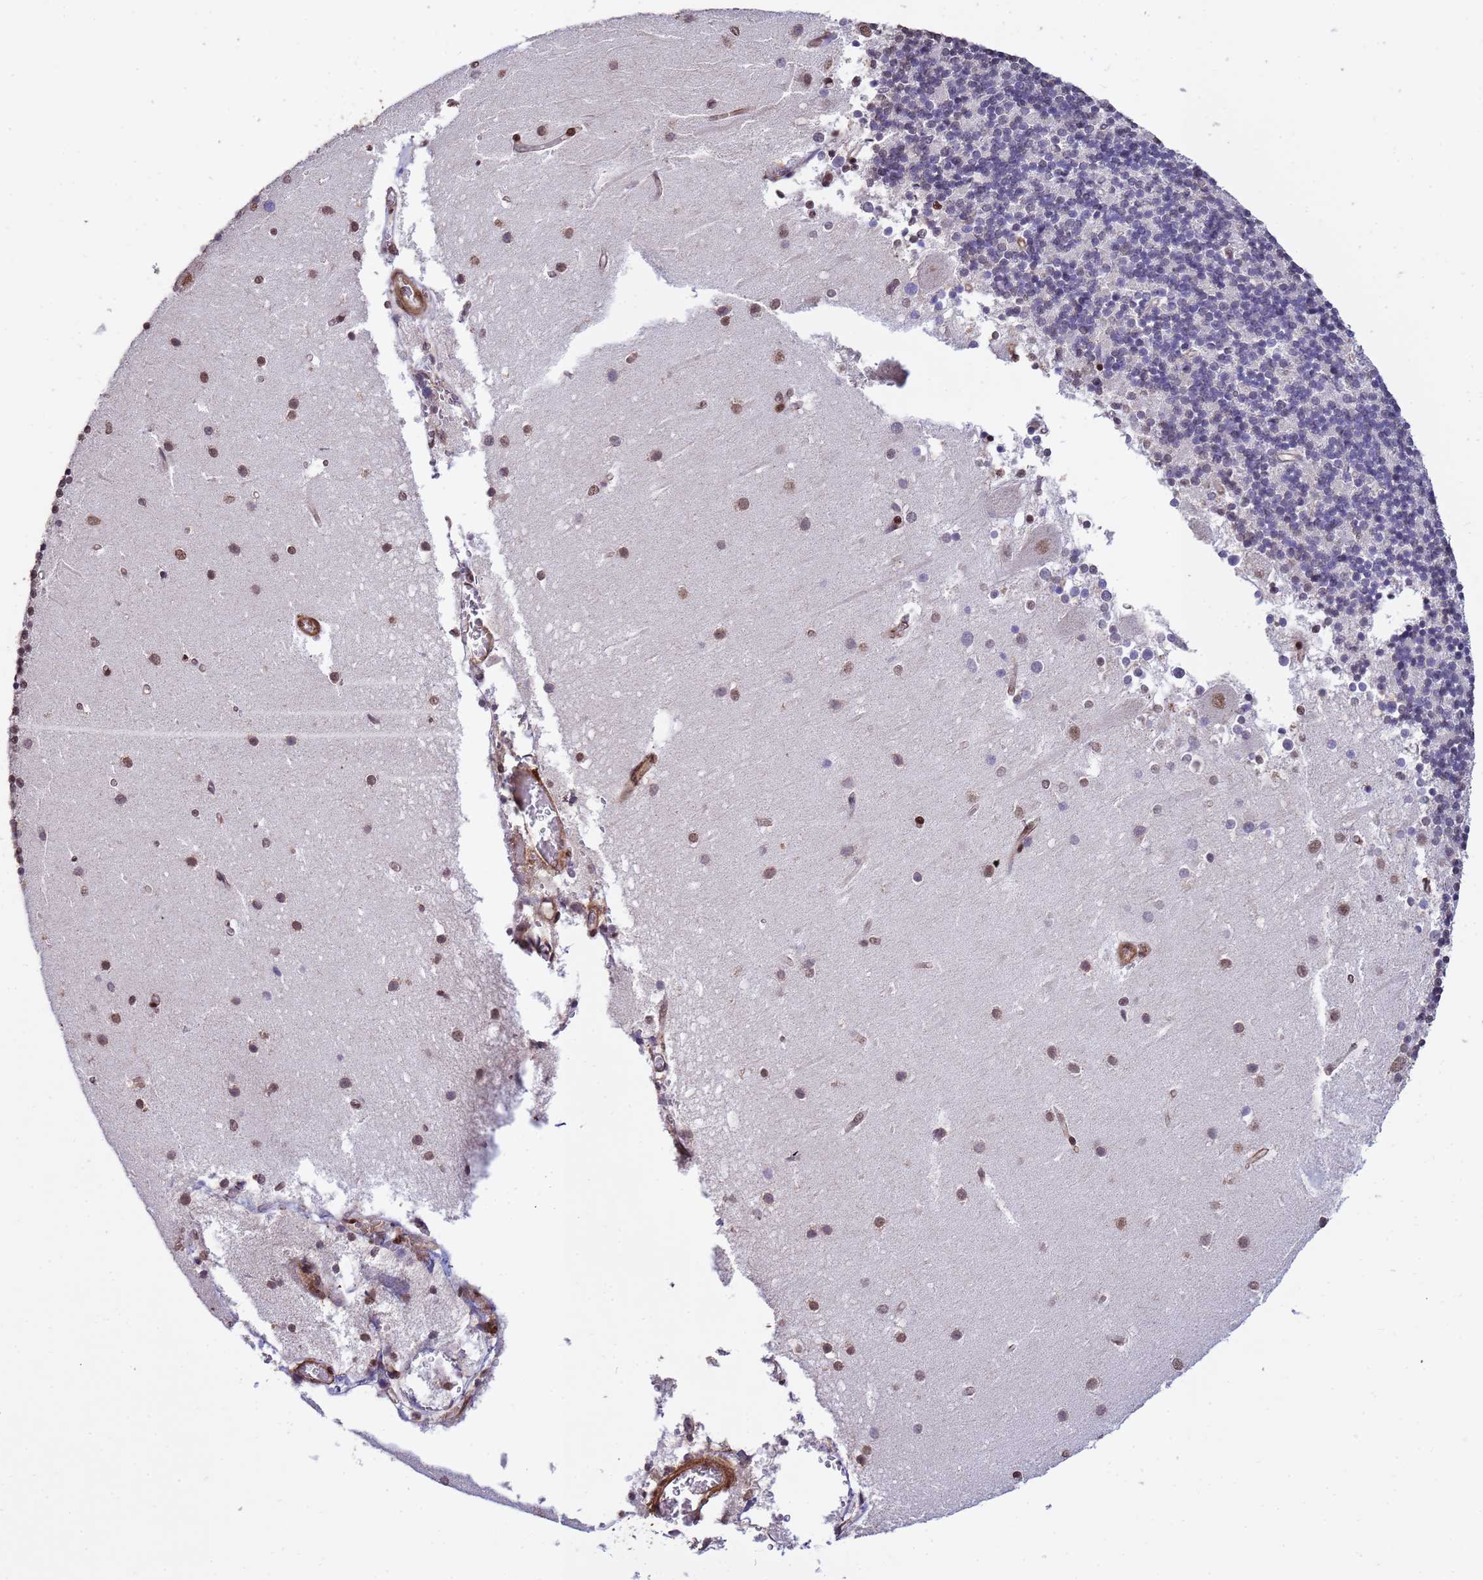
{"staining": {"intensity": "negative", "quantity": "none", "location": "none"}, "tissue": "cerebellum", "cell_type": "Cells in granular layer", "image_type": "normal", "snomed": [{"axis": "morphology", "description": "Normal tissue, NOS"}, {"axis": "topography", "description": "Cerebellum"}], "caption": "Immunohistochemical staining of unremarkable human cerebellum shows no significant expression in cells in granular layer. (DAB IHC with hematoxylin counter stain).", "gene": "TRIP6", "patient": {"sex": "male", "age": 54}}